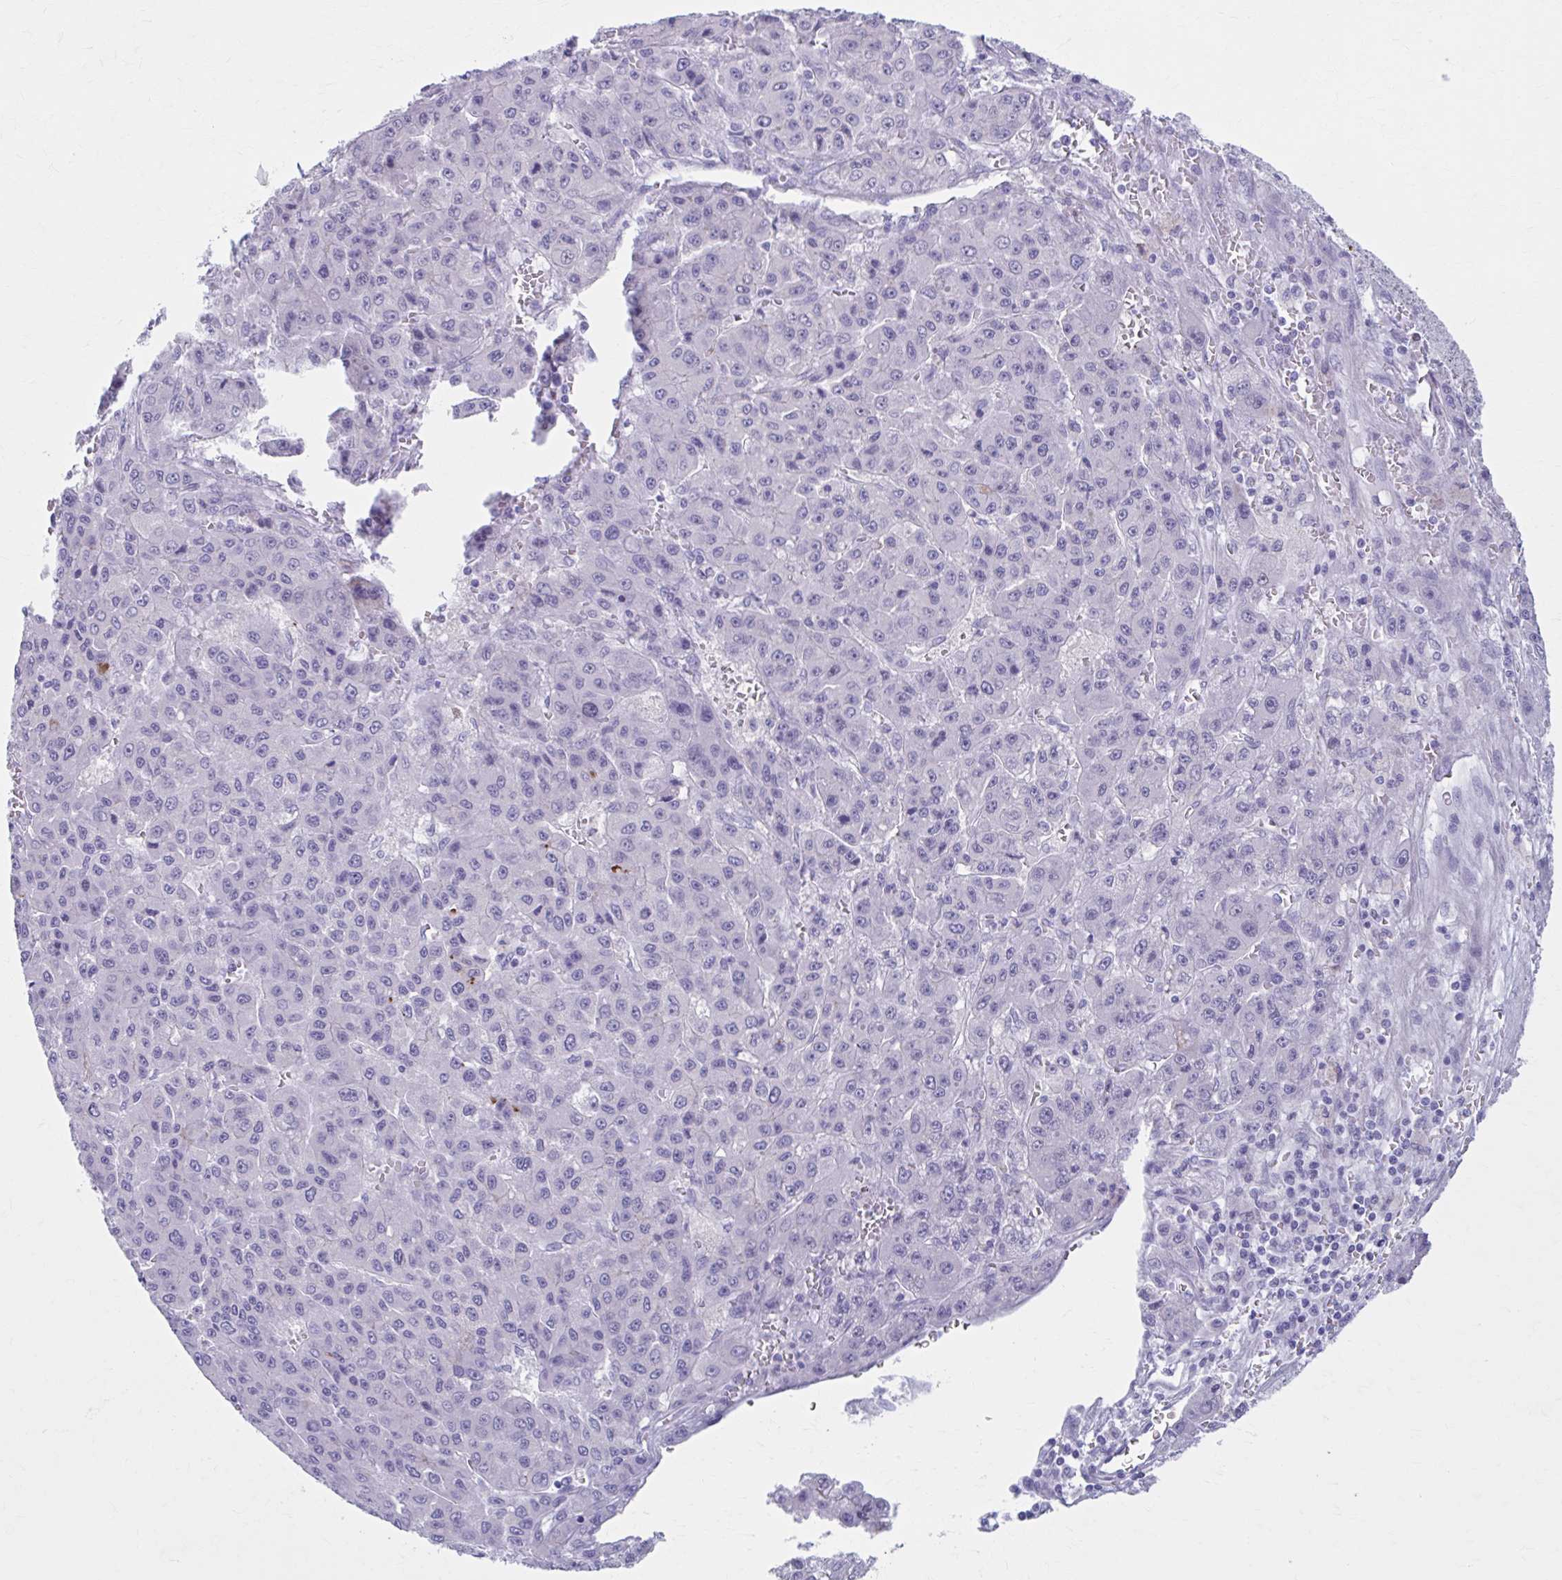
{"staining": {"intensity": "negative", "quantity": "none", "location": "none"}, "tissue": "liver cancer", "cell_type": "Tumor cells", "image_type": "cancer", "snomed": [{"axis": "morphology", "description": "Carcinoma, Hepatocellular, NOS"}, {"axis": "topography", "description": "Liver"}], "caption": "Histopathology image shows no significant protein expression in tumor cells of liver cancer.", "gene": "KCNE2", "patient": {"sex": "male", "age": 70}}